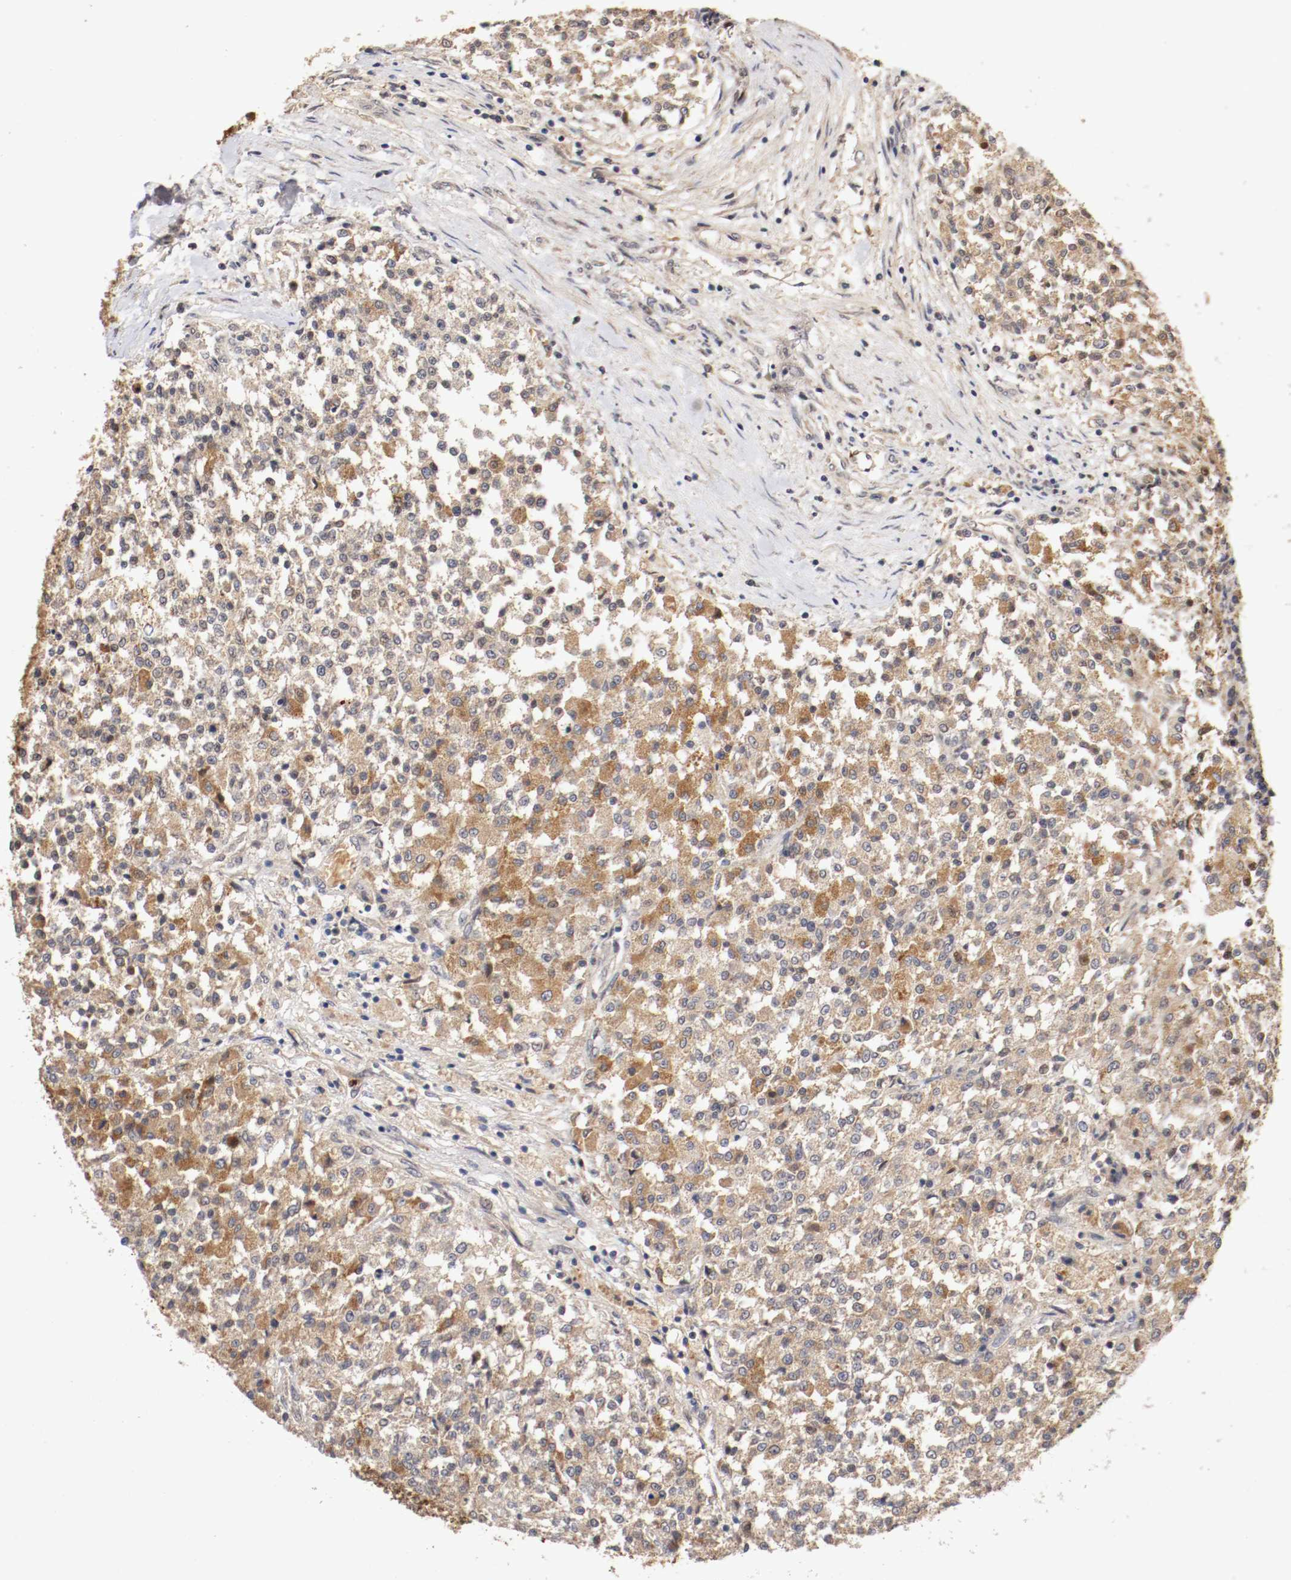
{"staining": {"intensity": "moderate", "quantity": ">75%", "location": "cytoplasmic/membranous"}, "tissue": "testis cancer", "cell_type": "Tumor cells", "image_type": "cancer", "snomed": [{"axis": "morphology", "description": "Seminoma, NOS"}, {"axis": "topography", "description": "Testis"}], "caption": "High-magnification brightfield microscopy of testis cancer (seminoma) stained with DAB (brown) and counterstained with hematoxylin (blue). tumor cells exhibit moderate cytoplasmic/membranous staining is present in about>75% of cells.", "gene": "TNFRSF1B", "patient": {"sex": "male", "age": 59}}